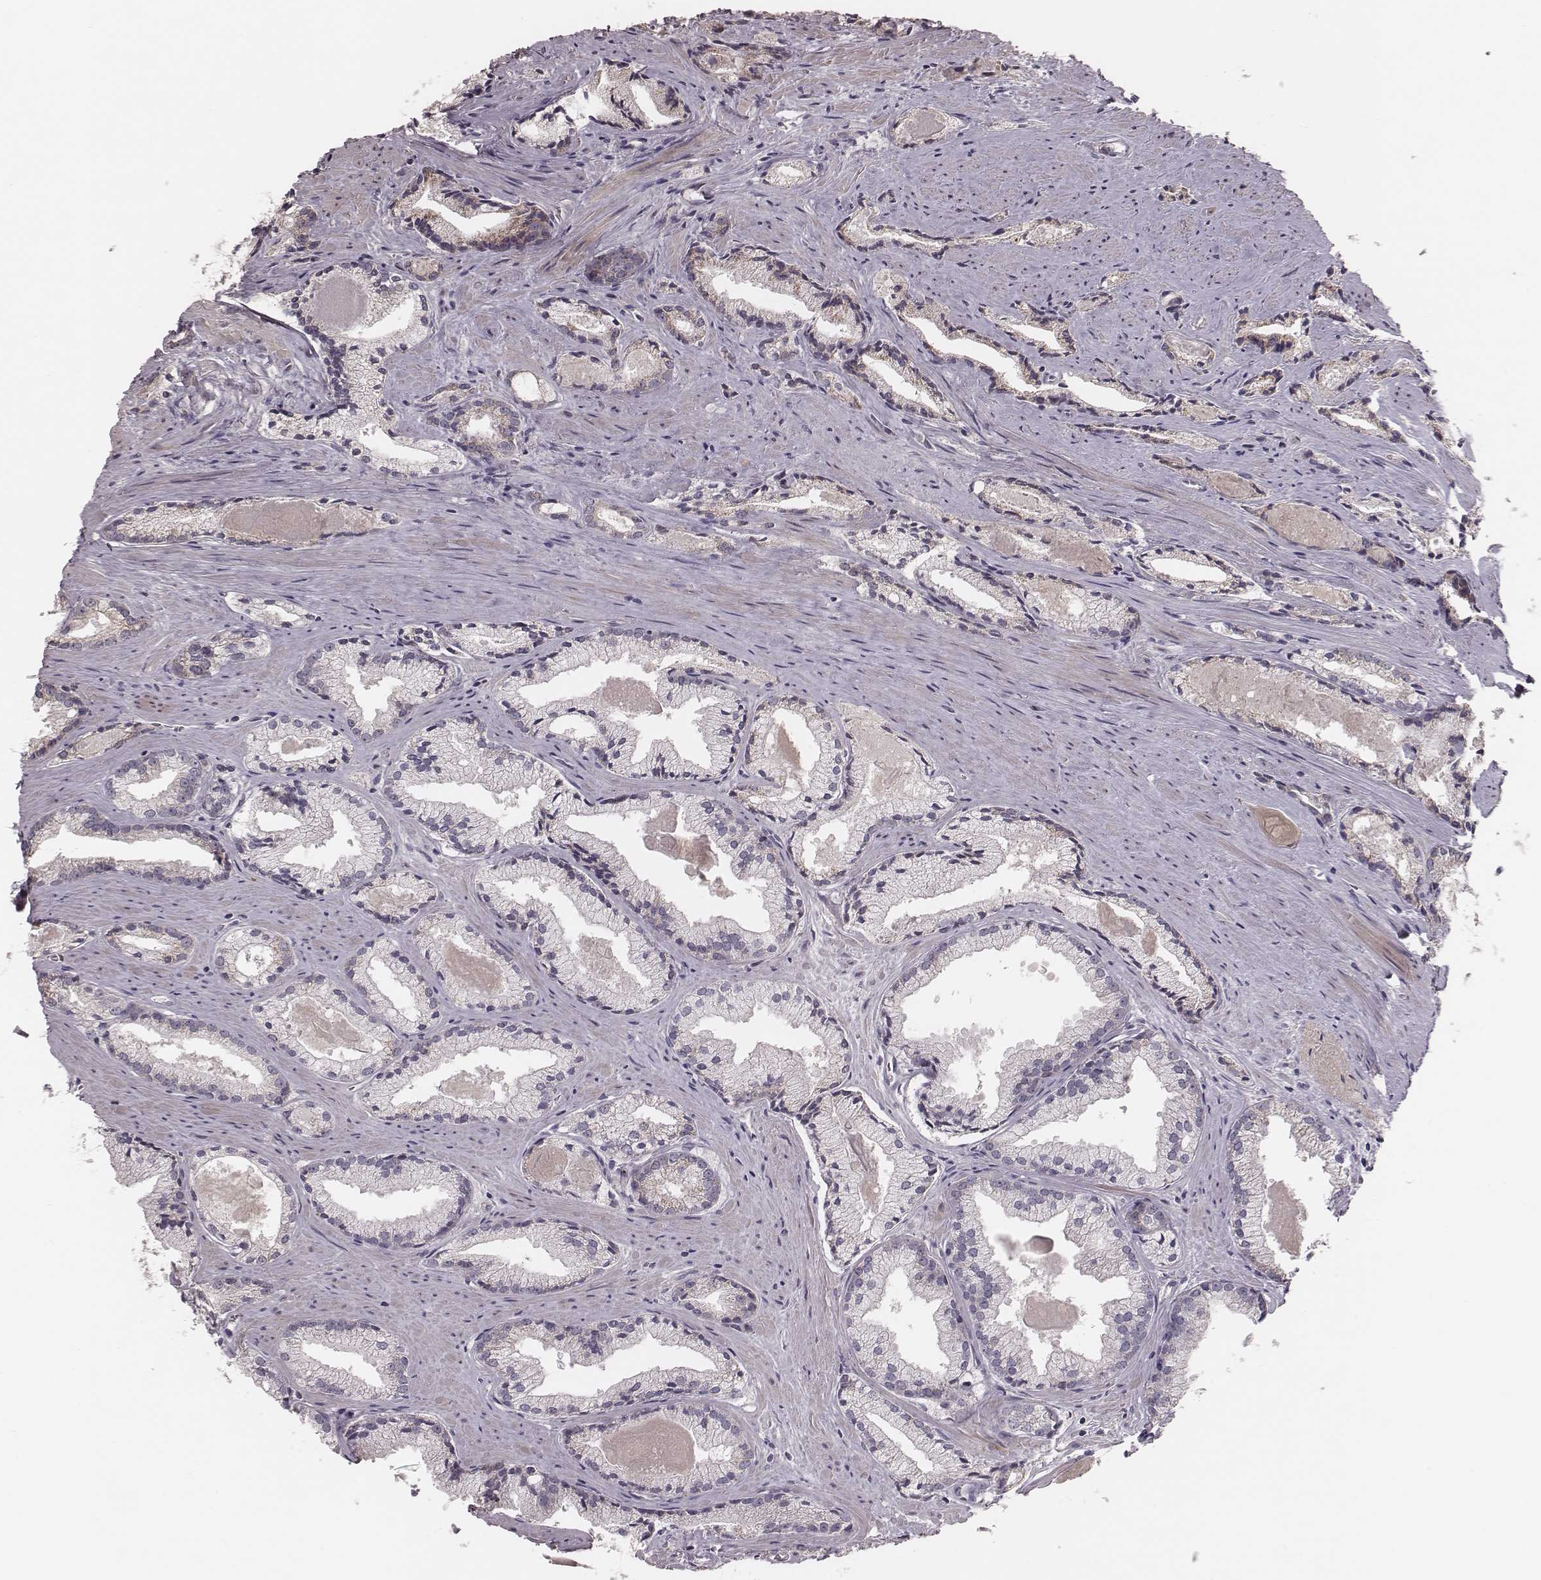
{"staining": {"intensity": "negative", "quantity": "none", "location": "none"}, "tissue": "prostate cancer", "cell_type": "Tumor cells", "image_type": "cancer", "snomed": [{"axis": "morphology", "description": "Adenocarcinoma, NOS"}, {"axis": "morphology", "description": "Adenocarcinoma, High grade"}, {"axis": "topography", "description": "Prostate"}], "caption": "The immunohistochemistry (IHC) histopathology image has no significant staining in tumor cells of prostate cancer tissue.", "gene": "MRPS27", "patient": {"sex": "male", "age": 70}}